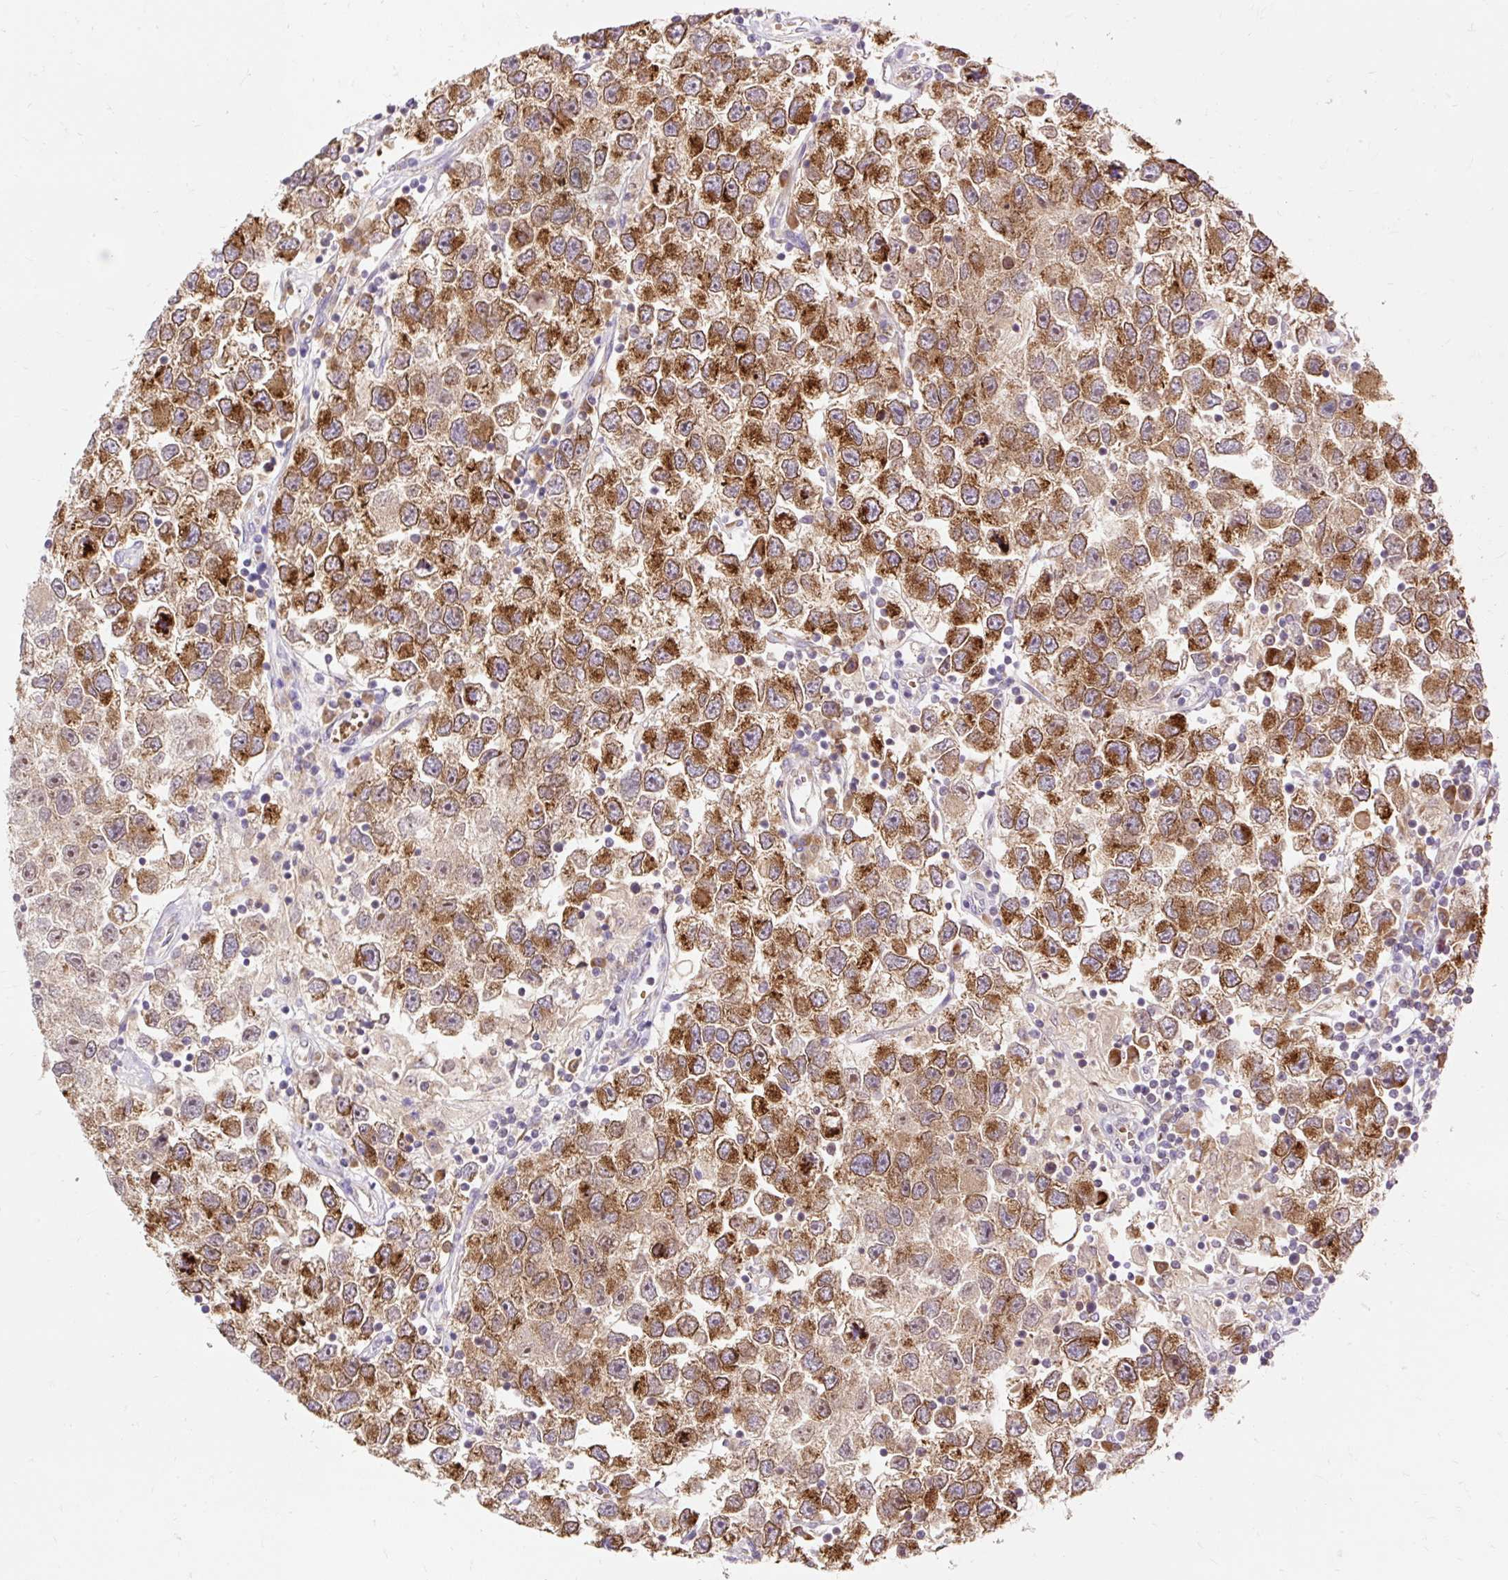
{"staining": {"intensity": "moderate", "quantity": ">75%", "location": "cytoplasmic/membranous"}, "tissue": "testis cancer", "cell_type": "Tumor cells", "image_type": "cancer", "snomed": [{"axis": "morphology", "description": "Seminoma, NOS"}, {"axis": "topography", "description": "Testis"}], "caption": "Testis cancer (seminoma) tissue reveals moderate cytoplasmic/membranous staining in about >75% of tumor cells, visualized by immunohistochemistry. Using DAB (brown) and hematoxylin (blue) stains, captured at high magnification using brightfield microscopy.", "gene": "SEC63", "patient": {"sex": "male", "age": 26}}